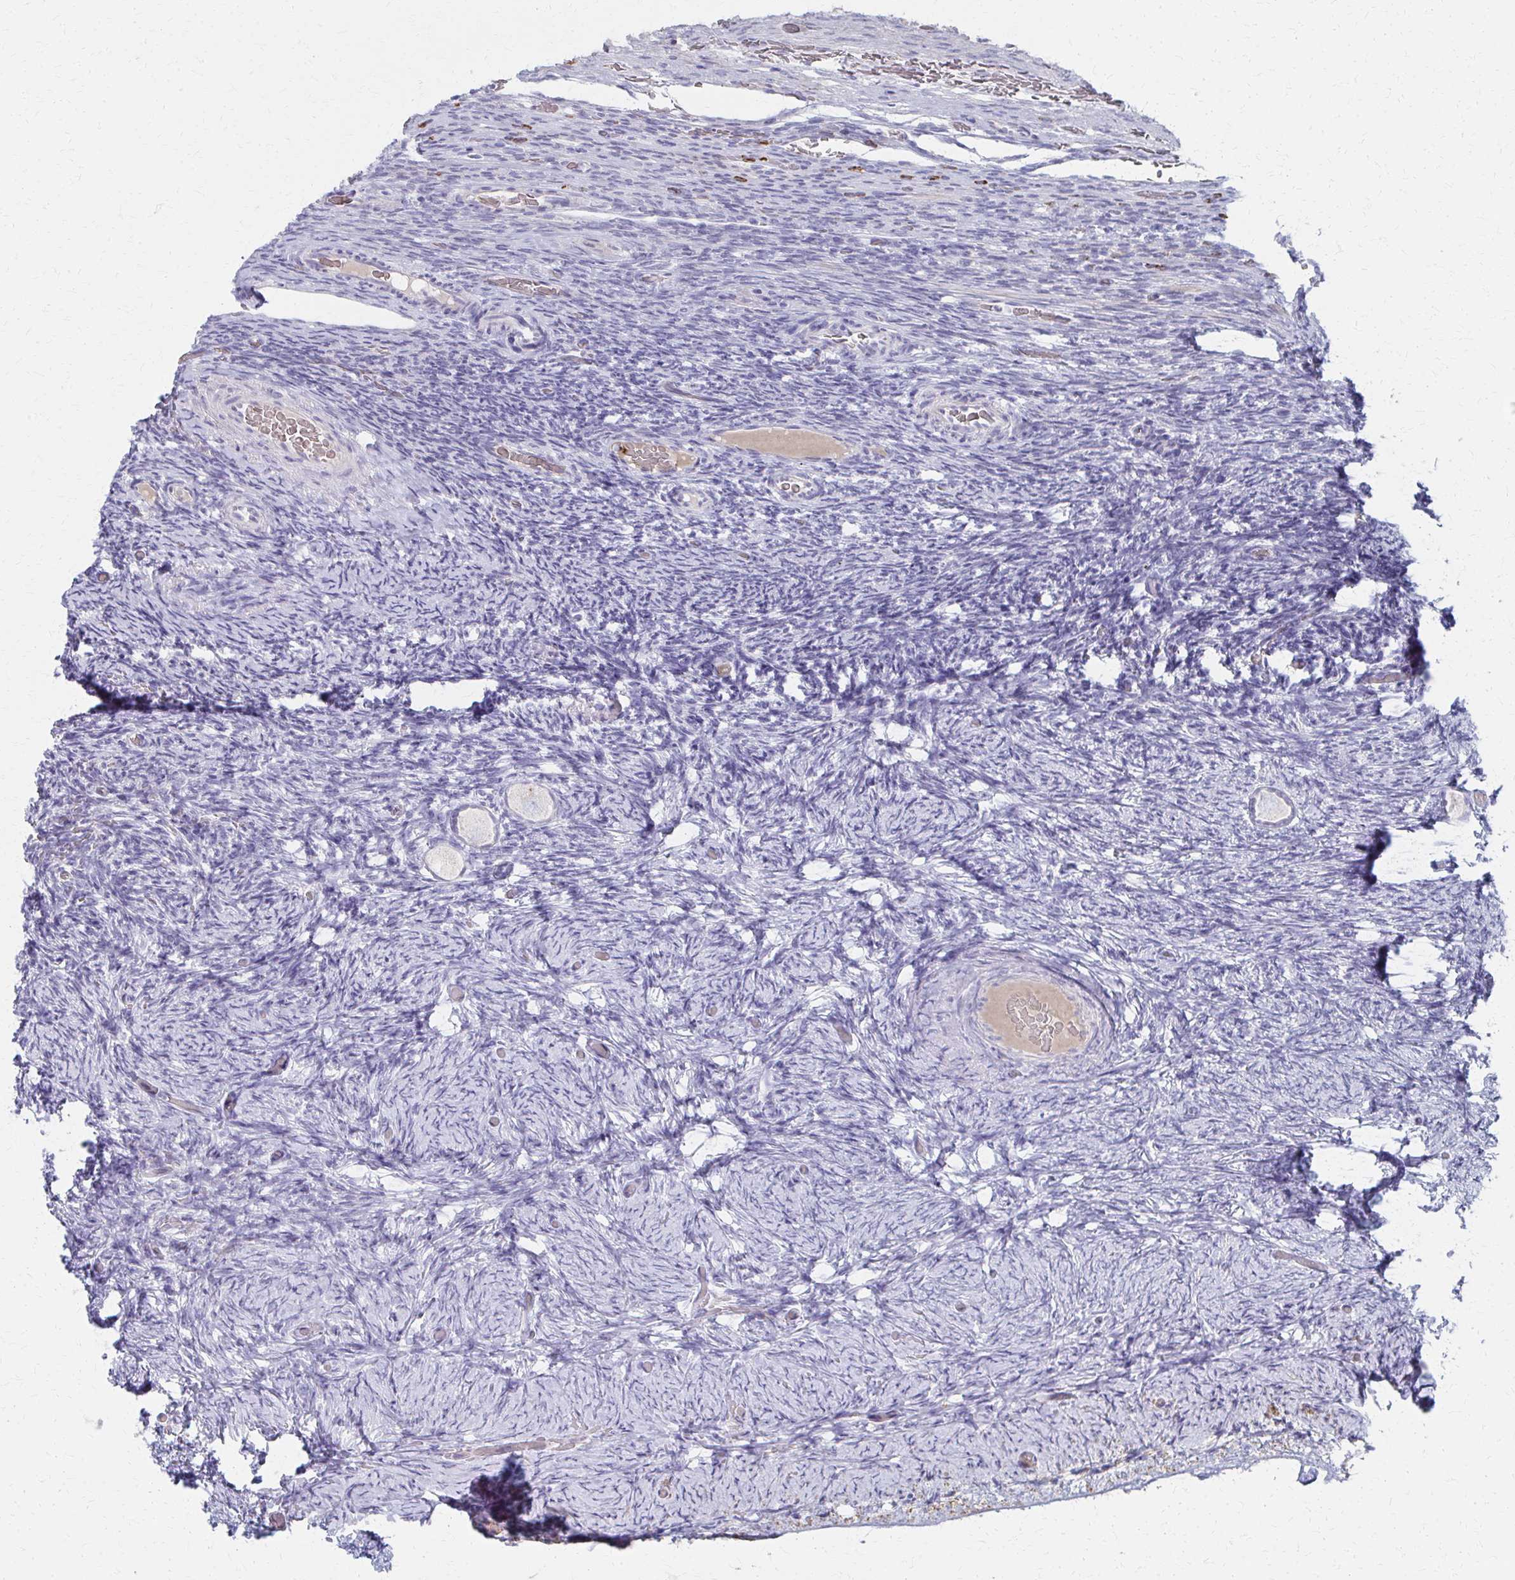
{"staining": {"intensity": "negative", "quantity": "none", "location": "none"}, "tissue": "ovary", "cell_type": "Follicle cells", "image_type": "normal", "snomed": [{"axis": "morphology", "description": "Normal tissue, NOS"}, {"axis": "topography", "description": "Ovary"}], "caption": "High magnification brightfield microscopy of benign ovary stained with DAB (3,3'-diaminobenzidine) (brown) and counterstained with hematoxylin (blue): follicle cells show no significant staining.", "gene": "MS4A2", "patient": {"sex": "female", "age": 34}}